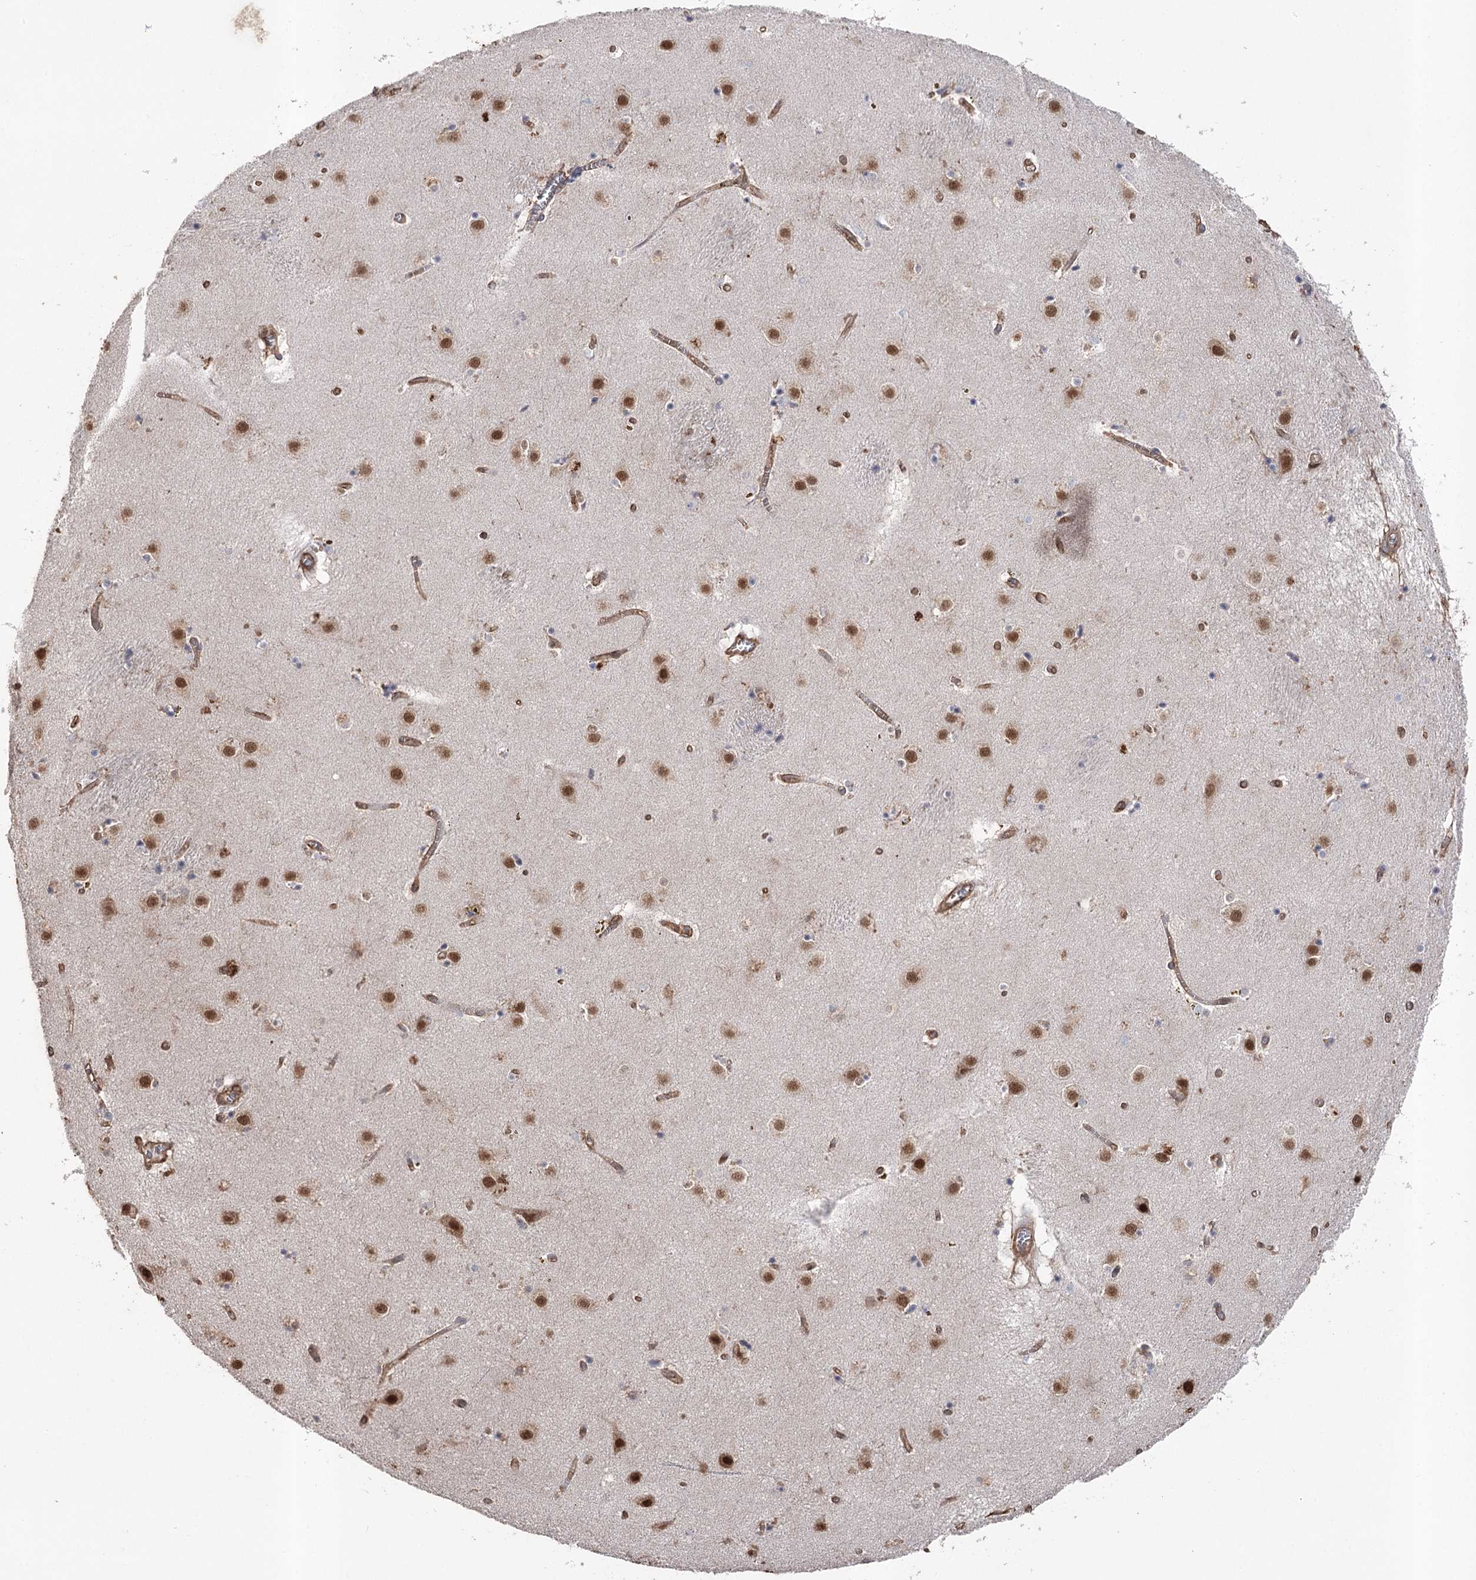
{"staining": {"intensity": "negative", "quantity": "none", "location": "none"}, "tissue": "caudate", "cell_type": "Glial cells", "image_type": "normal", "snomed": [{"axis": "morphology", "description": "Normal tissue, NOS"}, {"axis": "topography", "description": "Lateral ventricle wall"}], "caption": "Unremarkable caudate was stained to show a protein in brown. There is no significant staining in glial cells.", "gene": "FAM13B", "patient": {"sex": "male", "age": 70}}